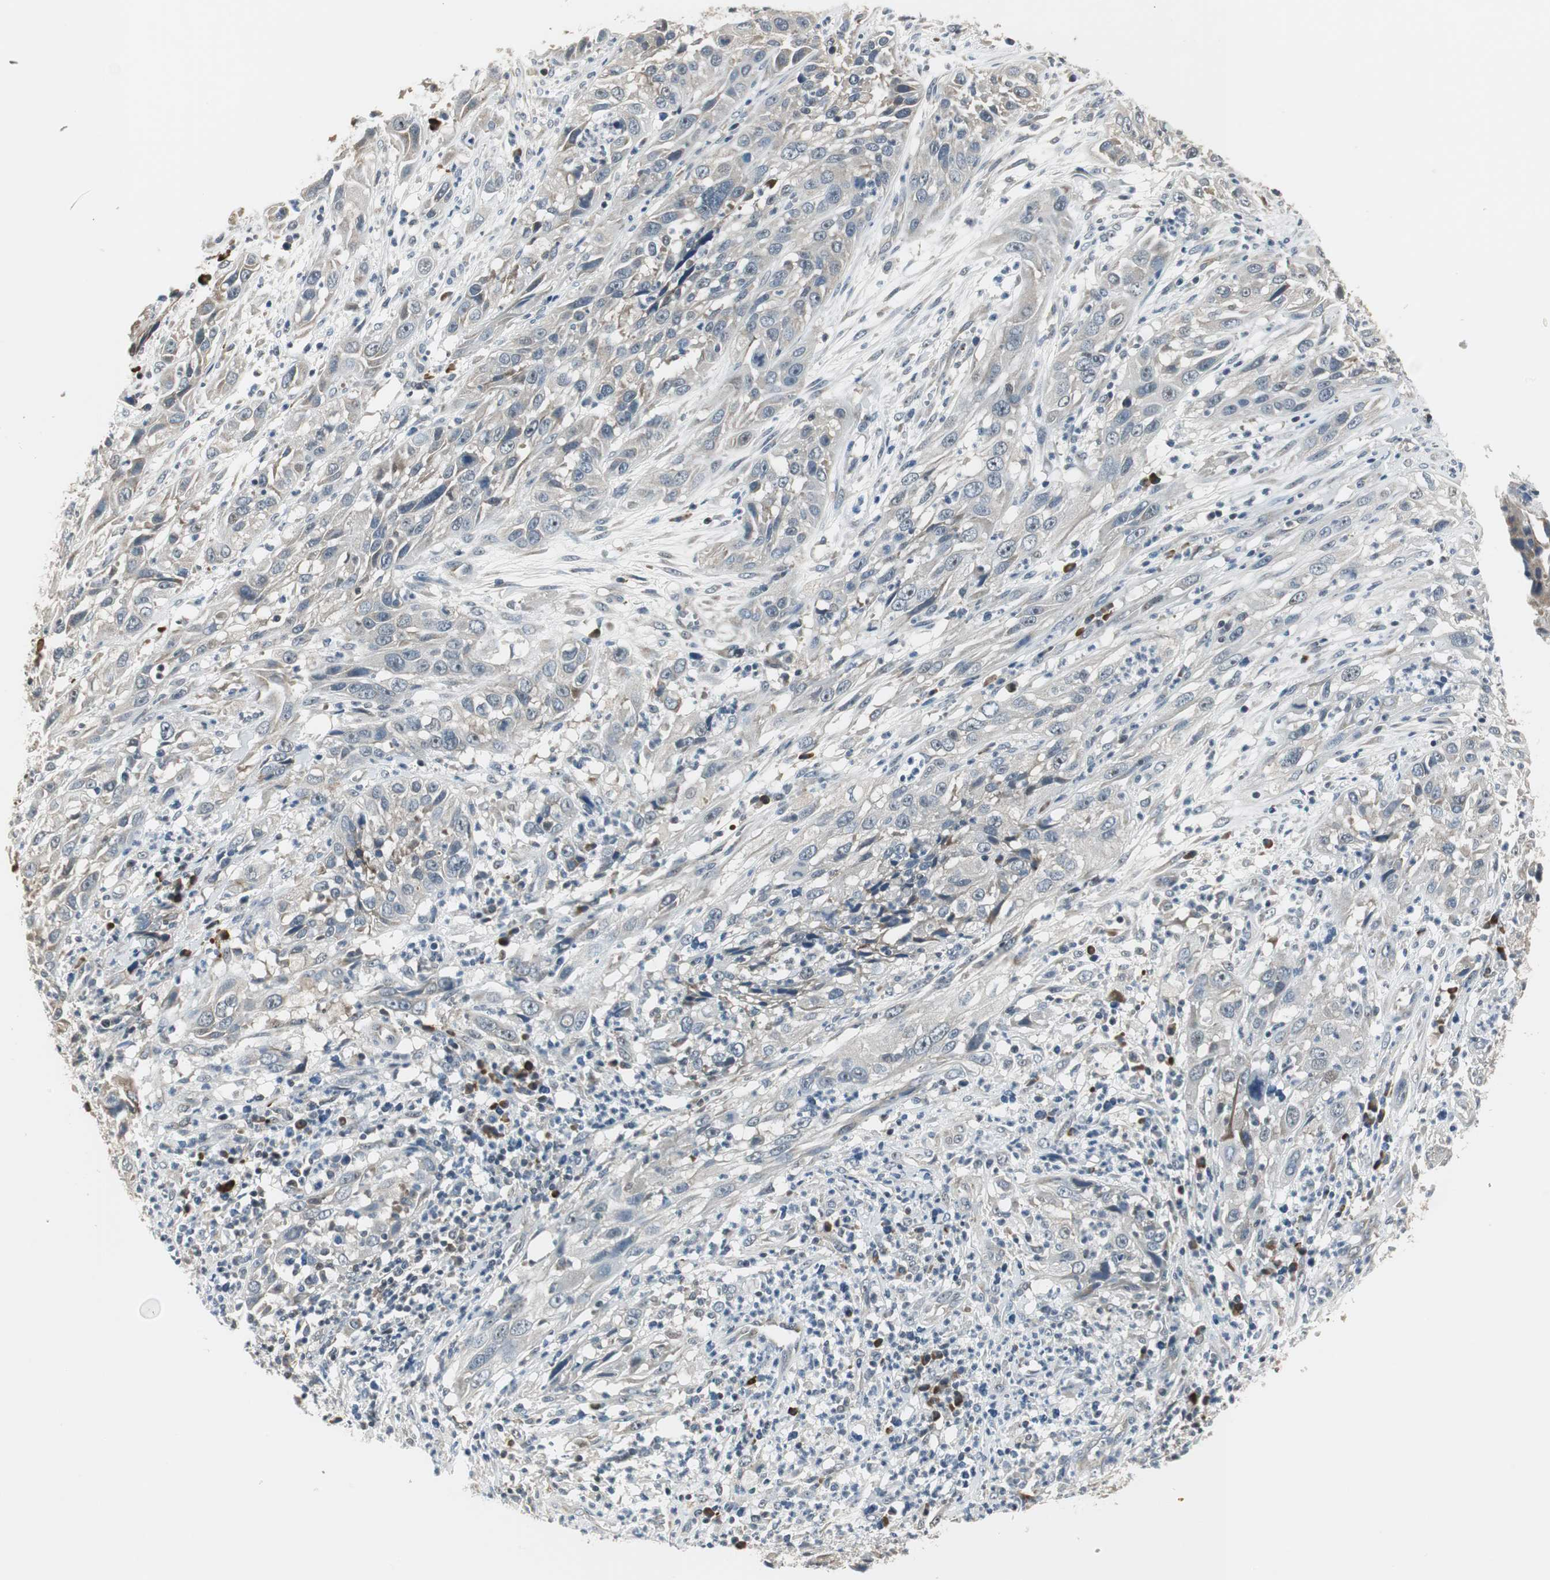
{"staining": {"intensity": "weak", "quantity": ">75%", "location": "cytoplasmic/membranous"}, "tissue": "cervical cancer", "cell_type": "Tumor cells", "image_type": "cancer", "snomed": [{"axis": "morphology", "description": "Squamous cell carcinoma, NOS"}, {"axis": "topography", "description": "Cervix"}], "caption": "Protein staining by immunohistochemistry (IHC) demonstrates weak cytoplasmic/membranous staining in approximately >75% of tumor cells in cervical squamous cell carcinoma.", "gene": "CCT5", "patient": {"sex": "female", "age": 32}}